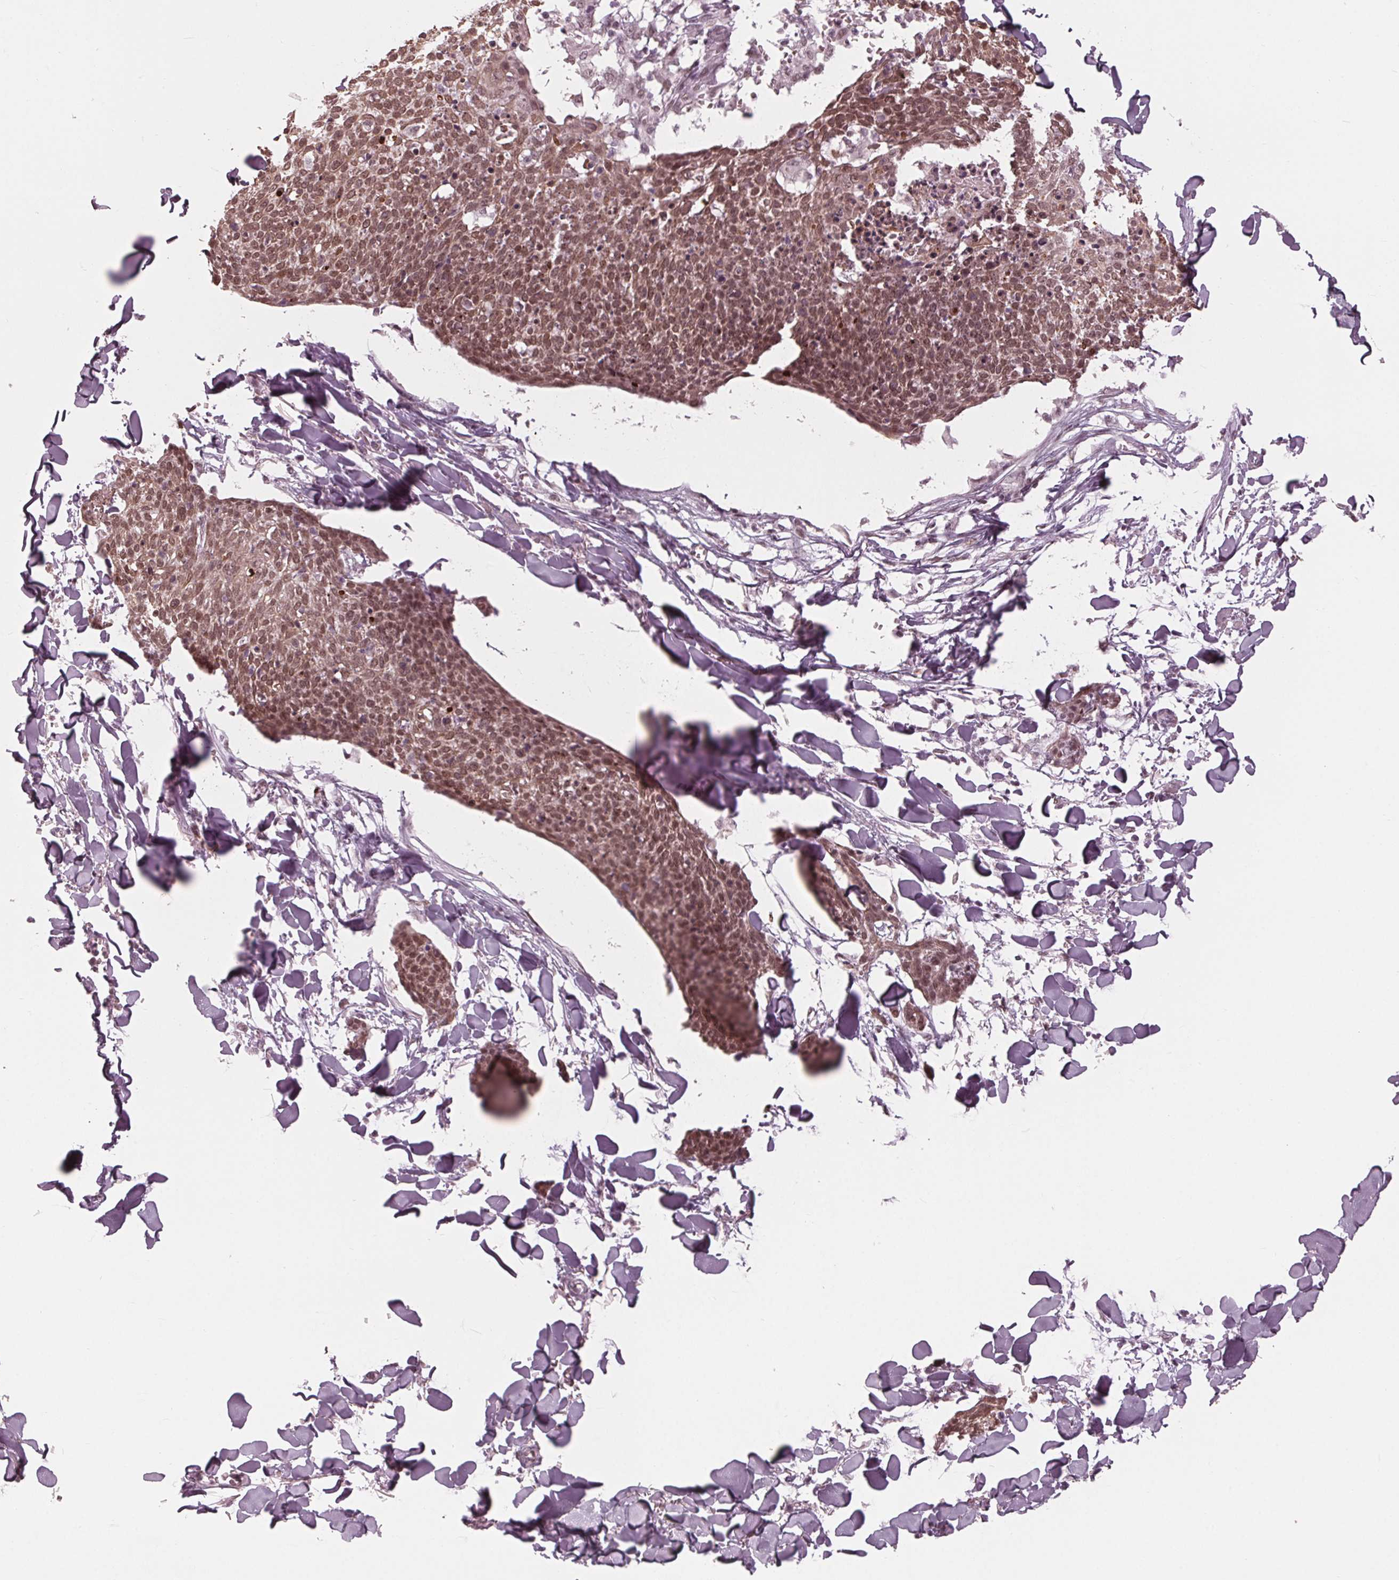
{"staining": {"intensity": "moderate", "quantity": ">75%", "location": "nuclear"}, "tissue": "skin cancer", "cell_type": "Tumor cells", "image_type": "cancer", "snomed": [{"axis": "morphology", "description": "Squamous cell carcinoma, NOS"}, {"axis": "topography", "description": "Skin"}, {"axis": "topography", "description": "Vulva"}], "caption": "Immunohistochemistry of human skin cancer demonstrates medium levels of moderate nuclear staining in about >75% of tumor cells. (Brightfield microscopy of DAB IHC at high magnification).", "gene": "DNMT3L", "patient": {"sex": "female", "age": 75}}